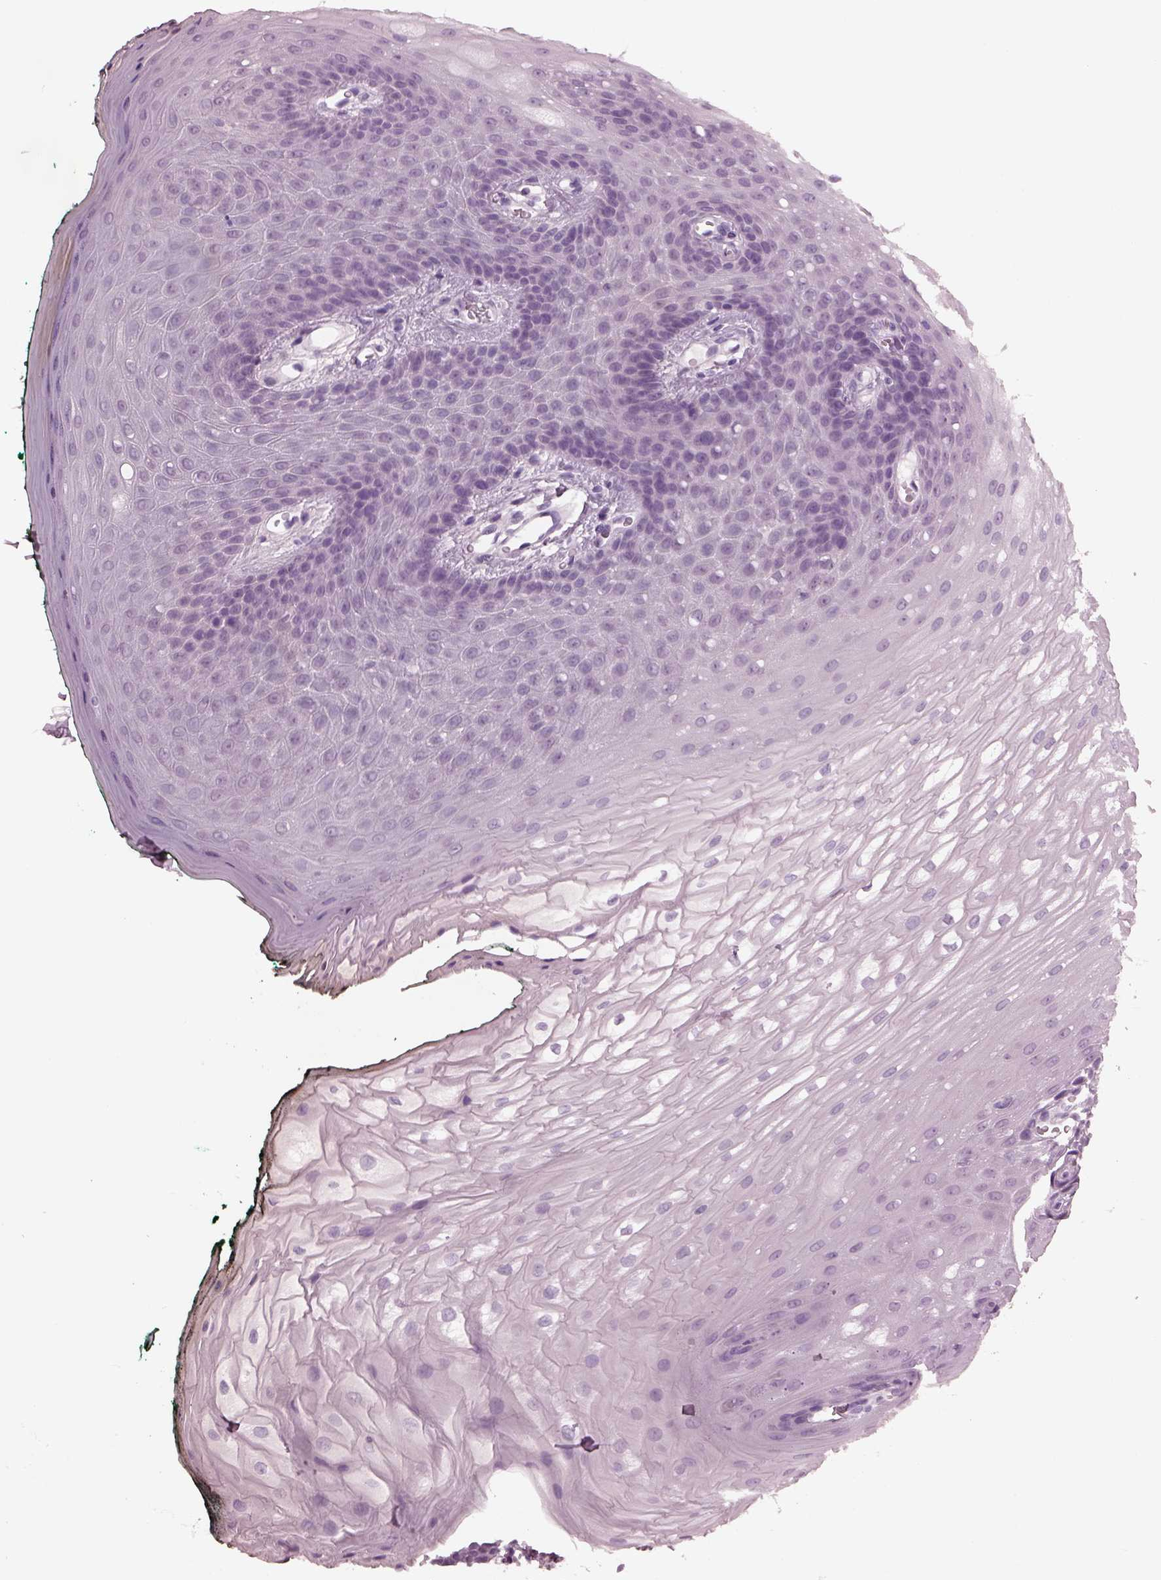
{"staining": {"intensity": "negative", "quantity": "none", "location": "none"}, "tissue": "oral mucosa", "cell_type": "Squamous epithelial cells", "image_type": "normal", "snomed": [{"axis": "morphology", "description": "Normal tissue, NOS"}, {"axis": "topography", "description": "Oral tissue"}, {"axis": "topography", "description": "Head-Neck"}], "caption": "Immunohistochemistry photomicrograph of unremarkable oral mucosa: oral mucosa stained with DAB shows no significant protein staining in squamous epithelial cells.", "gene": "SLC6A17", "patient": {"sex": "female", "age": 68}}